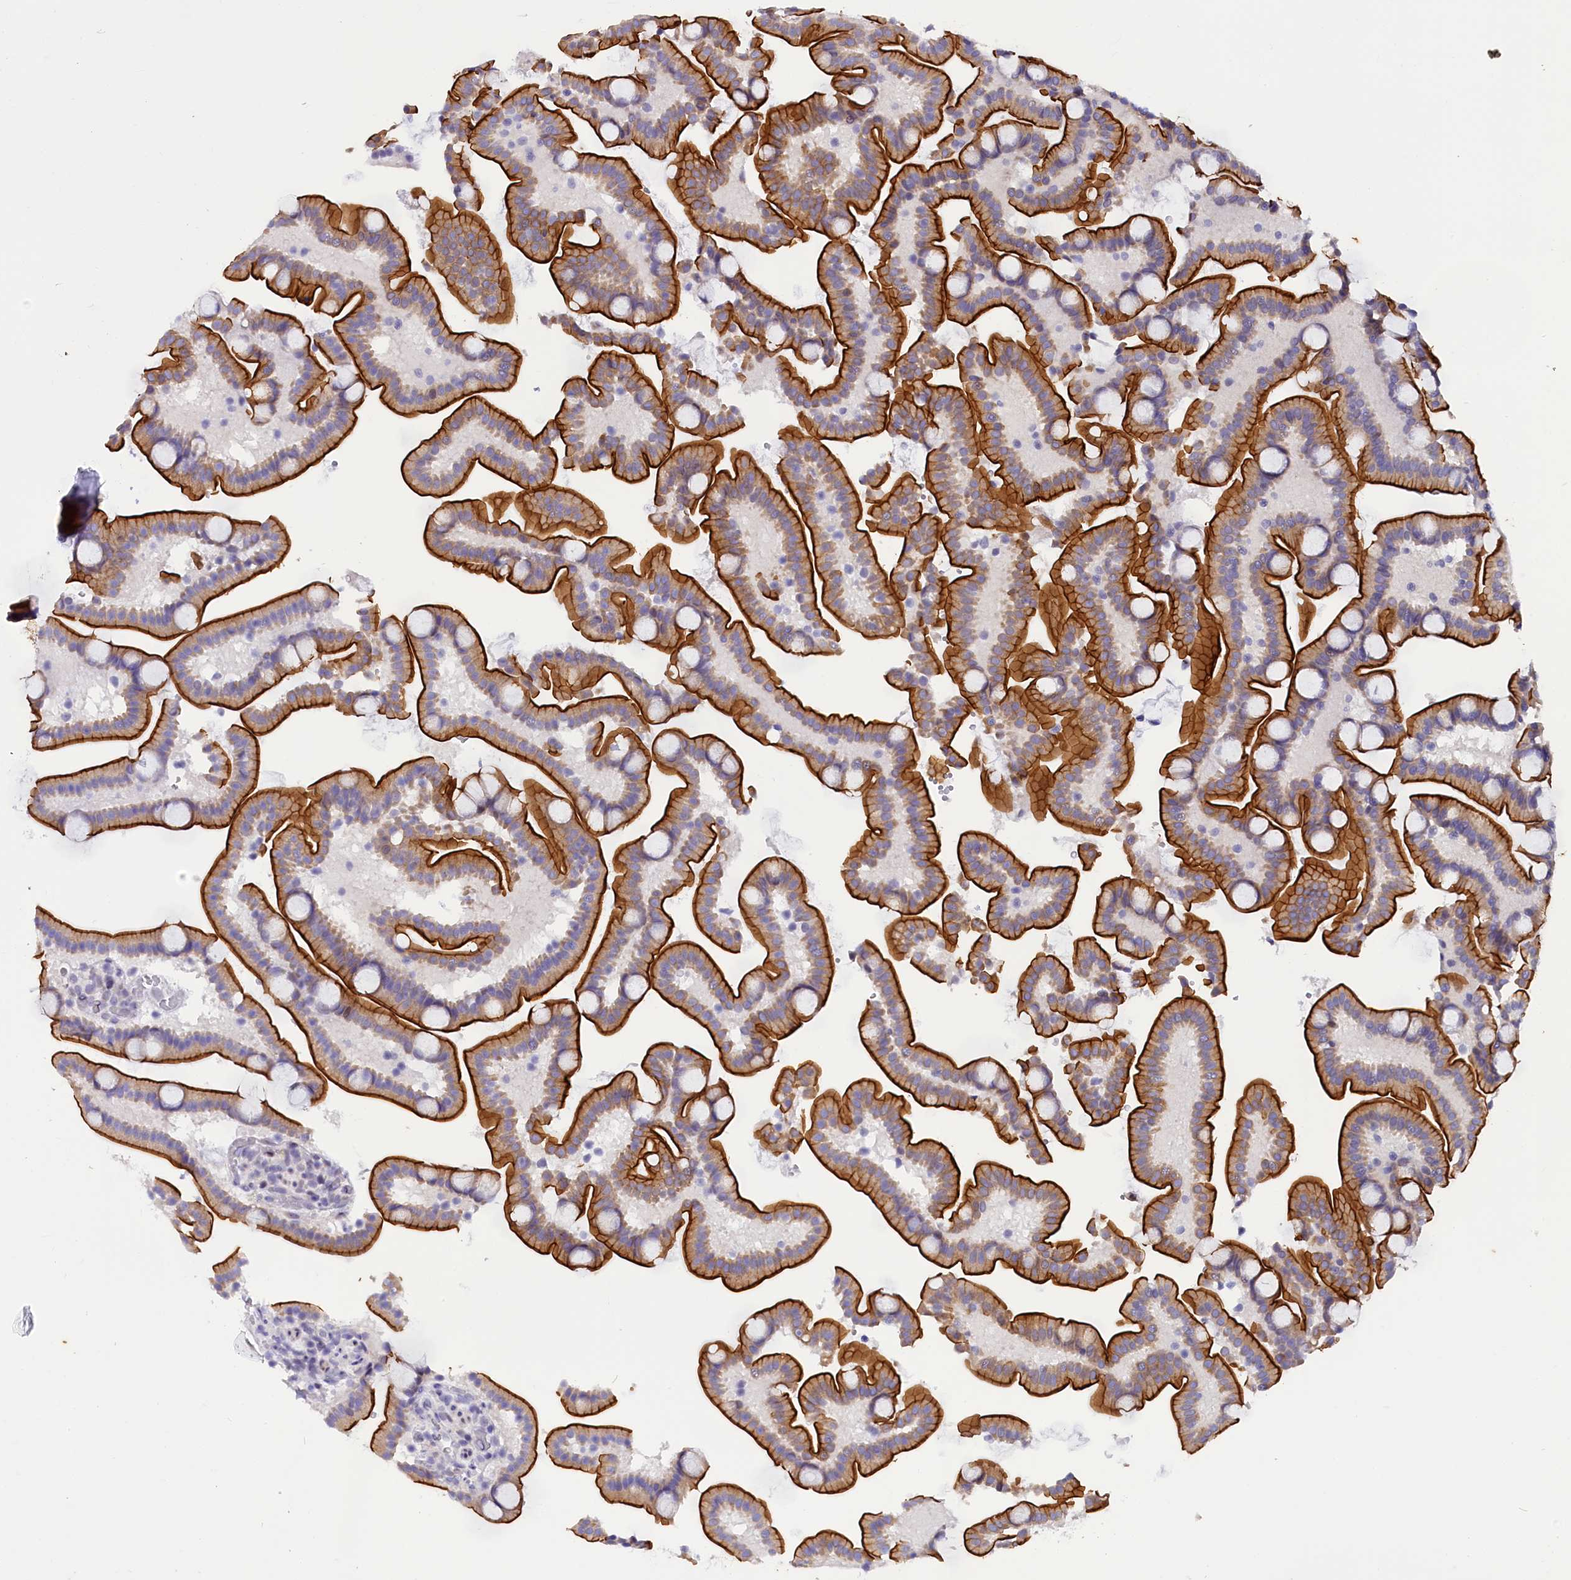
{"staining": {"intensity": "strong", "quantity": "25%-75%", "location": "cytoplasmic/membranous"}, "tissue": "duodenum", "cell_type": "Glandular cells", "image_type": "normal", "snomed": [{"axis": "morphology", "description": "Normal tissue, NOS"}, {"axis": "topography", "description": "Duodenum"}], "caption": "The micrograph demonstrates a brown stain indicating the presence of a protein in the cytoplasmic/membranous of glandular cells in duodenum.", "gene": "OSGEP", "patient": {"sex": "male", "age": 55}}